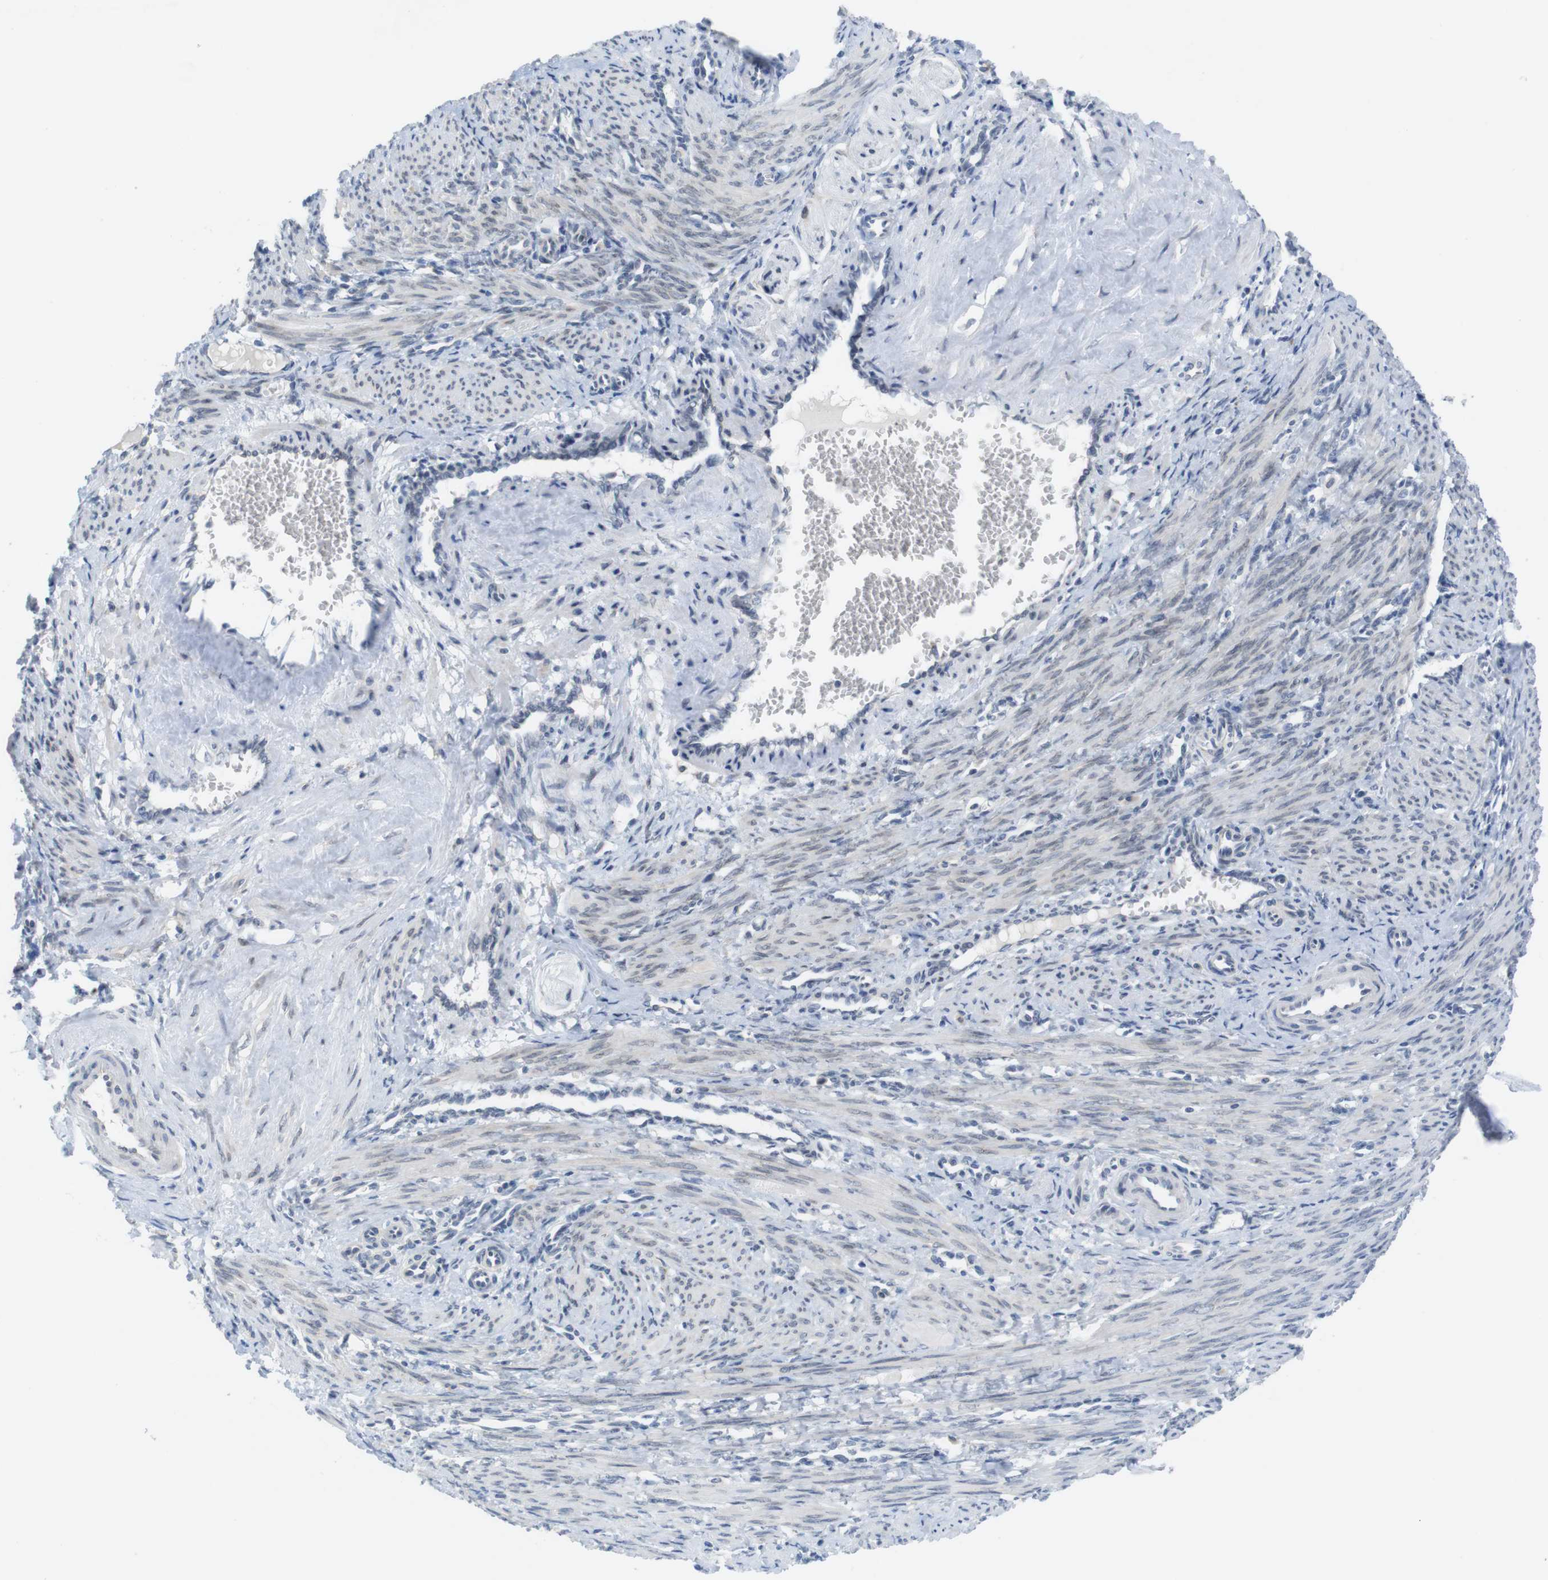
{"staining": {"intensity": "negative", "quantity": "none", "location": "none"}, "tissue": "smooth muscle", "cell_type": "Smooth muscle cells", "image_type": "normal", "snomed": [{"axis": "morphology", "description": "Normal tissue, NOS"}, {"axis": "topography", "description": "Endometrium"}], "caption": "DAB (3,3'-diaminobenzidine) immunohistochemical staining of normal smooth muscle demonstrates no significant expression in smooth muscle cells.", "gene": "ERGIC3", "patient": {"sex": "female", "age": 33}}